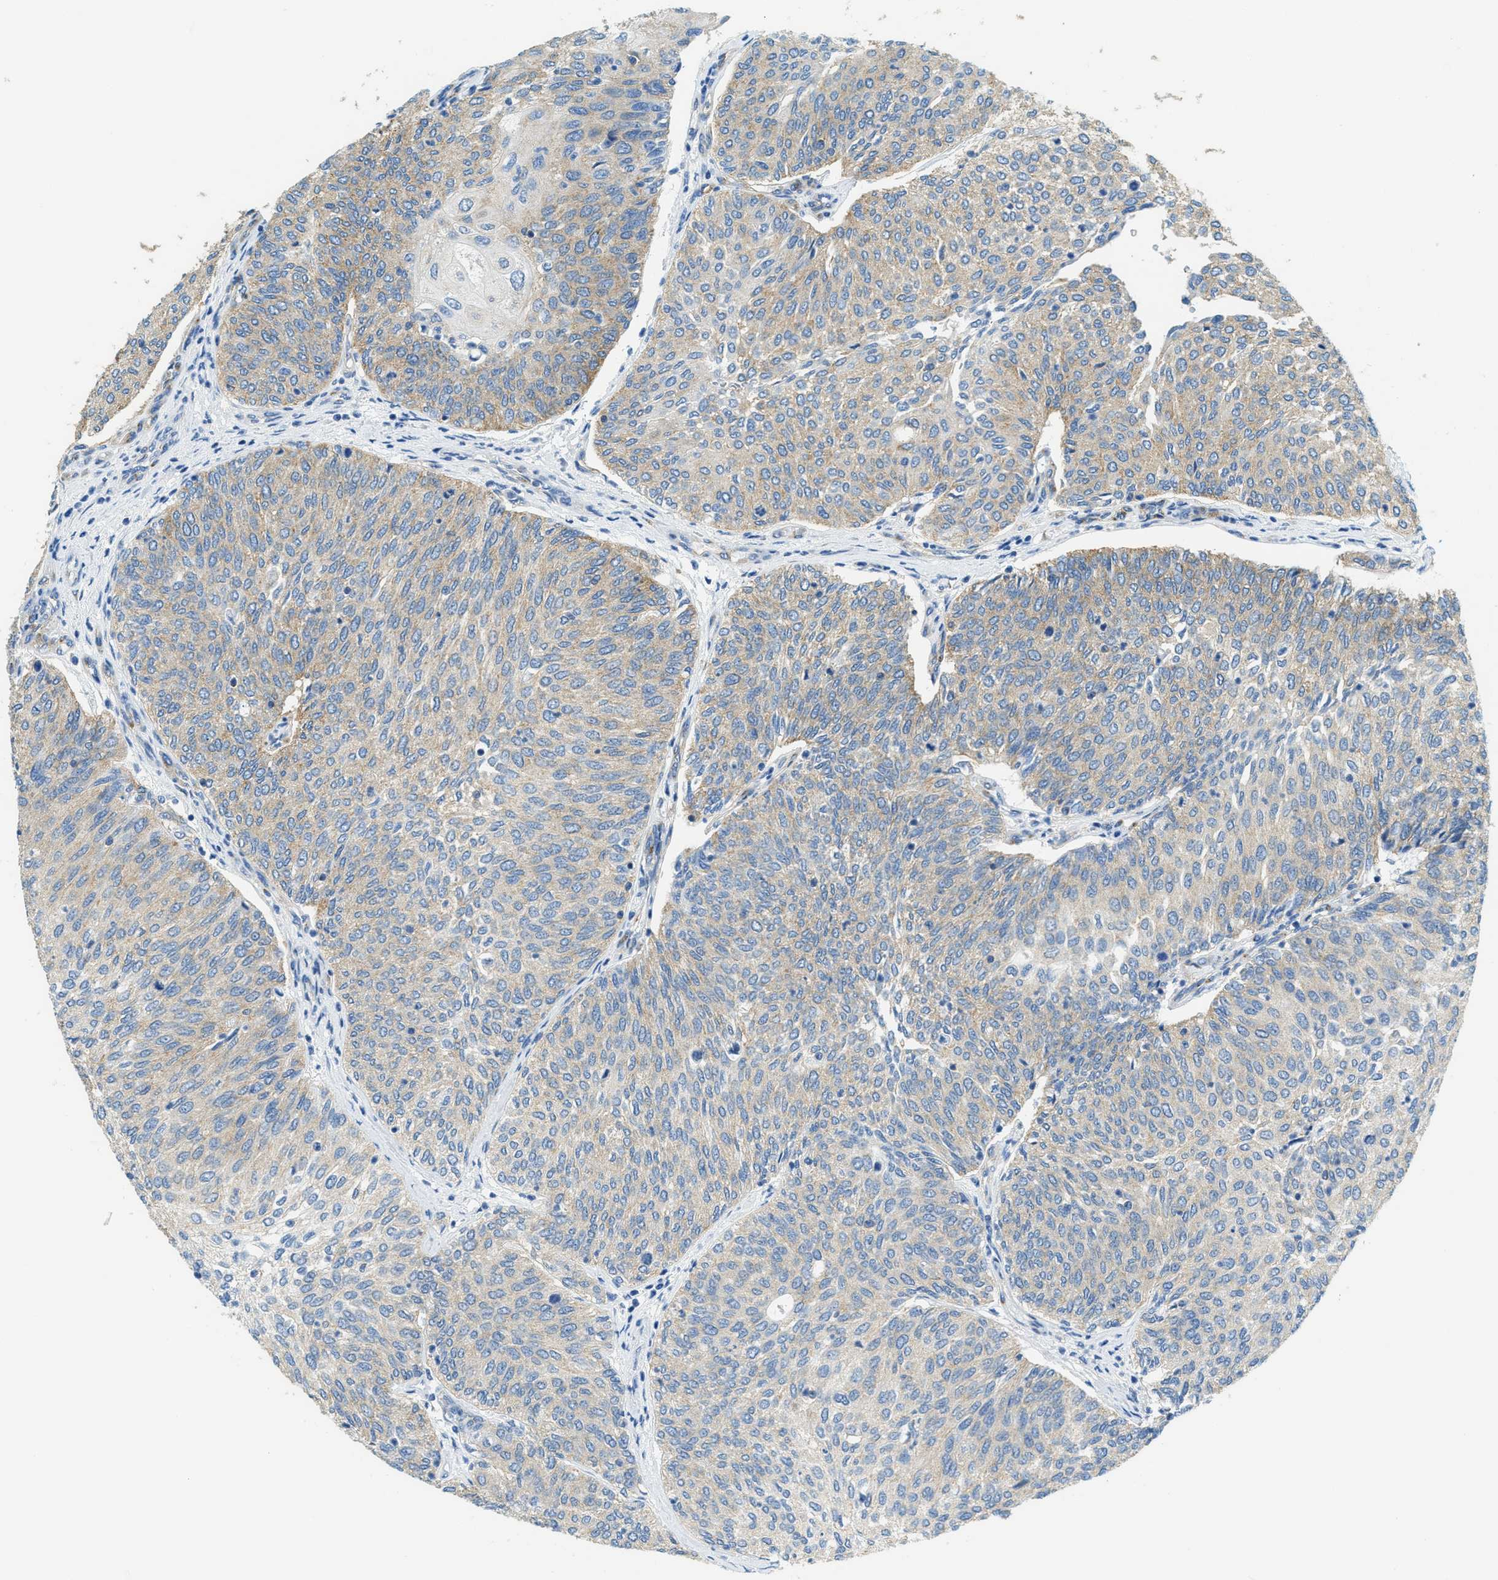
{"staining": {"intensity": "weak", "quantity": "25%-75%", "location": "cytoplasmic/membranous"}, "tissue": "urothelial cancer", "cell_type": "Tumor cells", "image_type": "cancer", "snomed": [{"axis": "morphology", "description": "Urothelial carcinoma, Low grade"}, {"axis": "topography", "description": "Urinary bladder"}], "caption": "The image shows staining of urothelial cancer, revealing weak cytoplasmic/membranous protein expression (brown color) within tumor cells. (DAB IHC, brown staining for protein, blue staining for nuclei).", "gene": "AP2B1", "patient": {"sex": "female", "age": 79}}